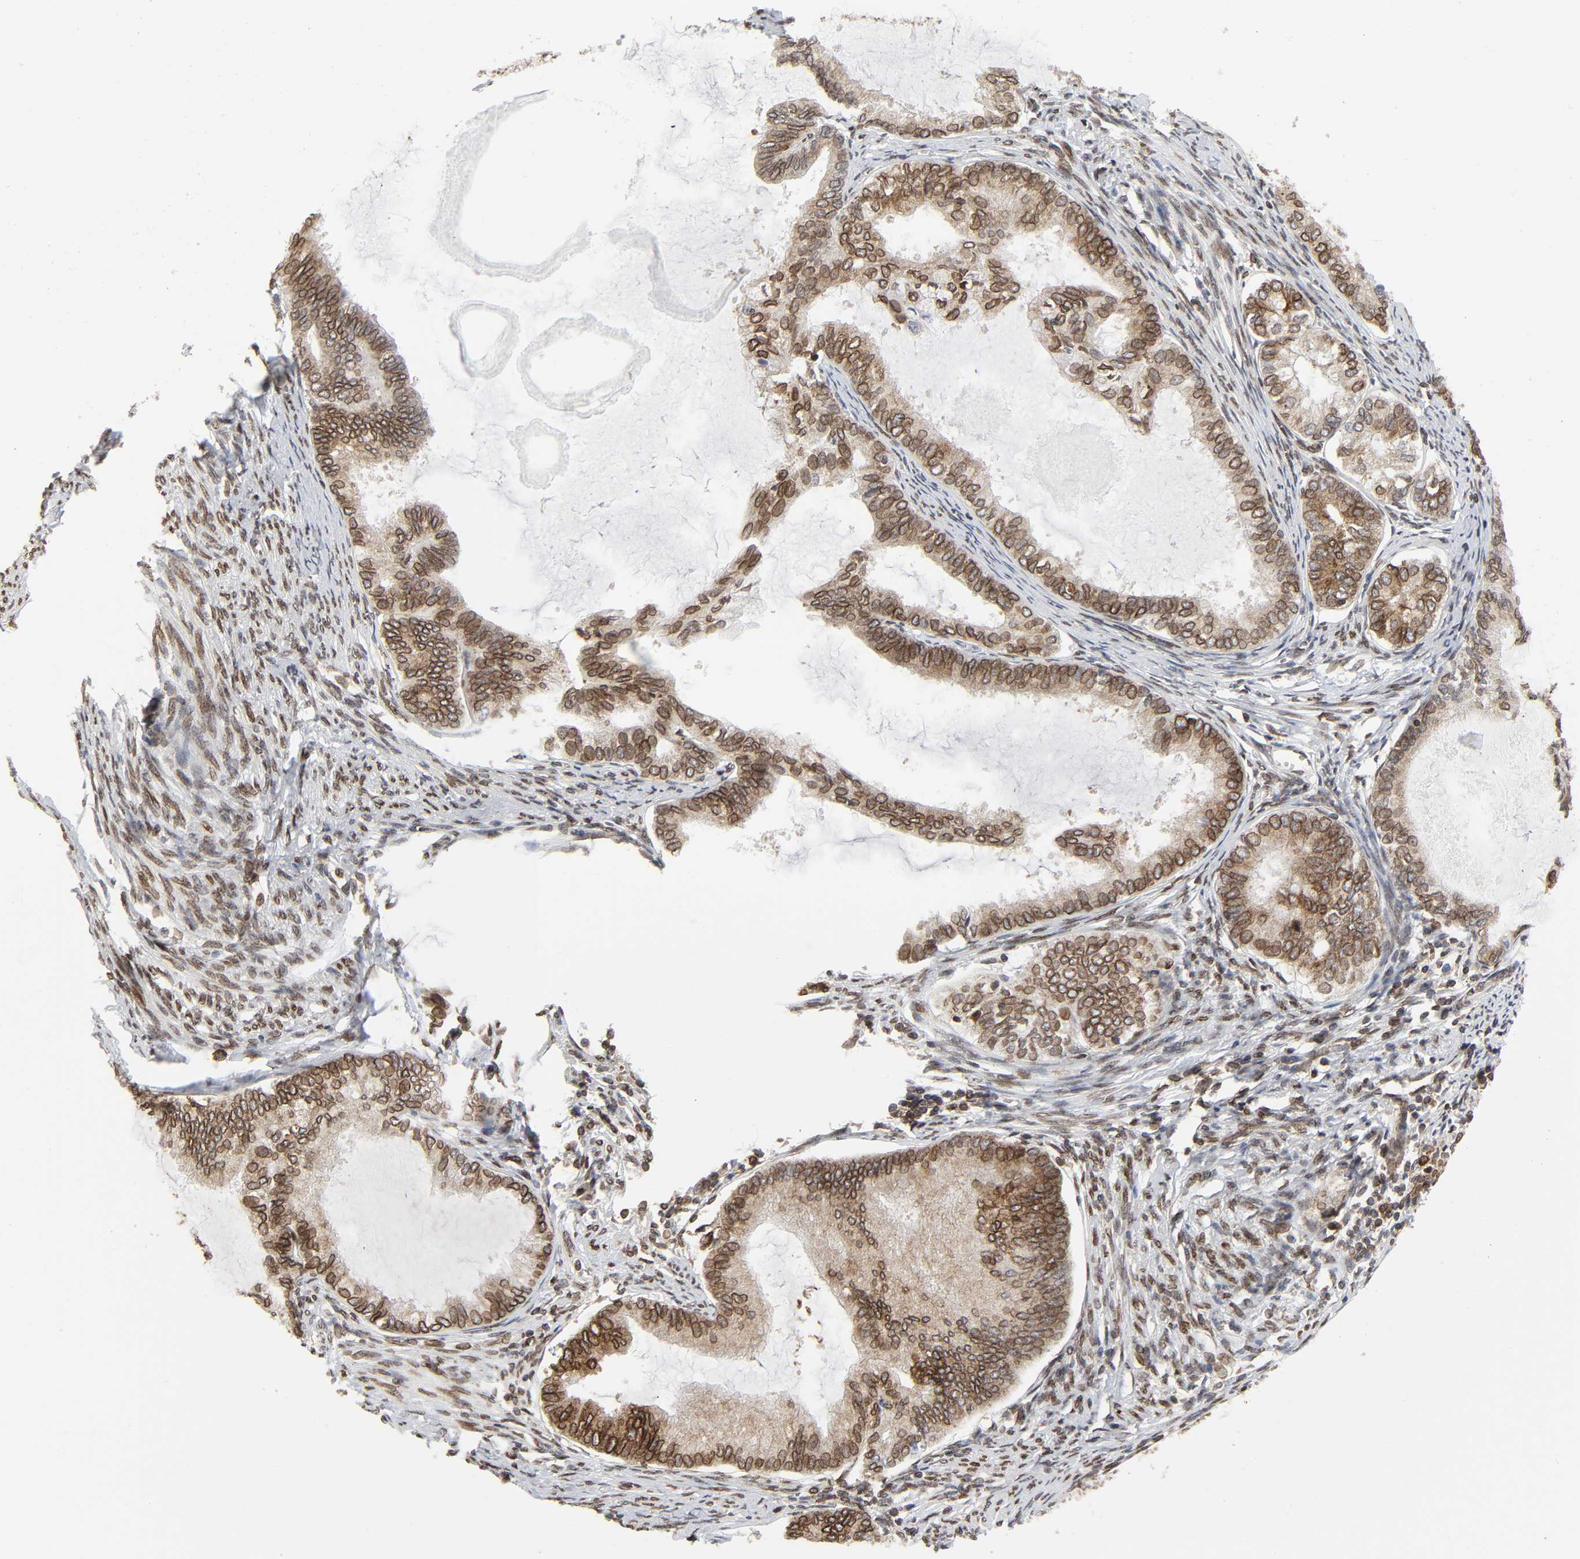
{"staining": {"intensity": "strong", "quantity": ">75%", "location": "cytoplasmic/membranous,nuclear"}, "tissue": "endometrial cancer", "cell_type": "Tumor cells", "image_type": "cancer", "snomed": [{"axis": "morphology", "description": "Adenocarcinoma, NOS"}, {"axis": "topography", "description": "Endometrium"}], "caption": "Strong cytoplasmic/membranous and nuclear positivity for a protein is appreciated in about >75% of tumor cells of adenocarcinoma (endometrial) using immunohistochemistry (IHC).", "gene": "RANGAP1", "patient": {"sex": "female", "age": 86}}